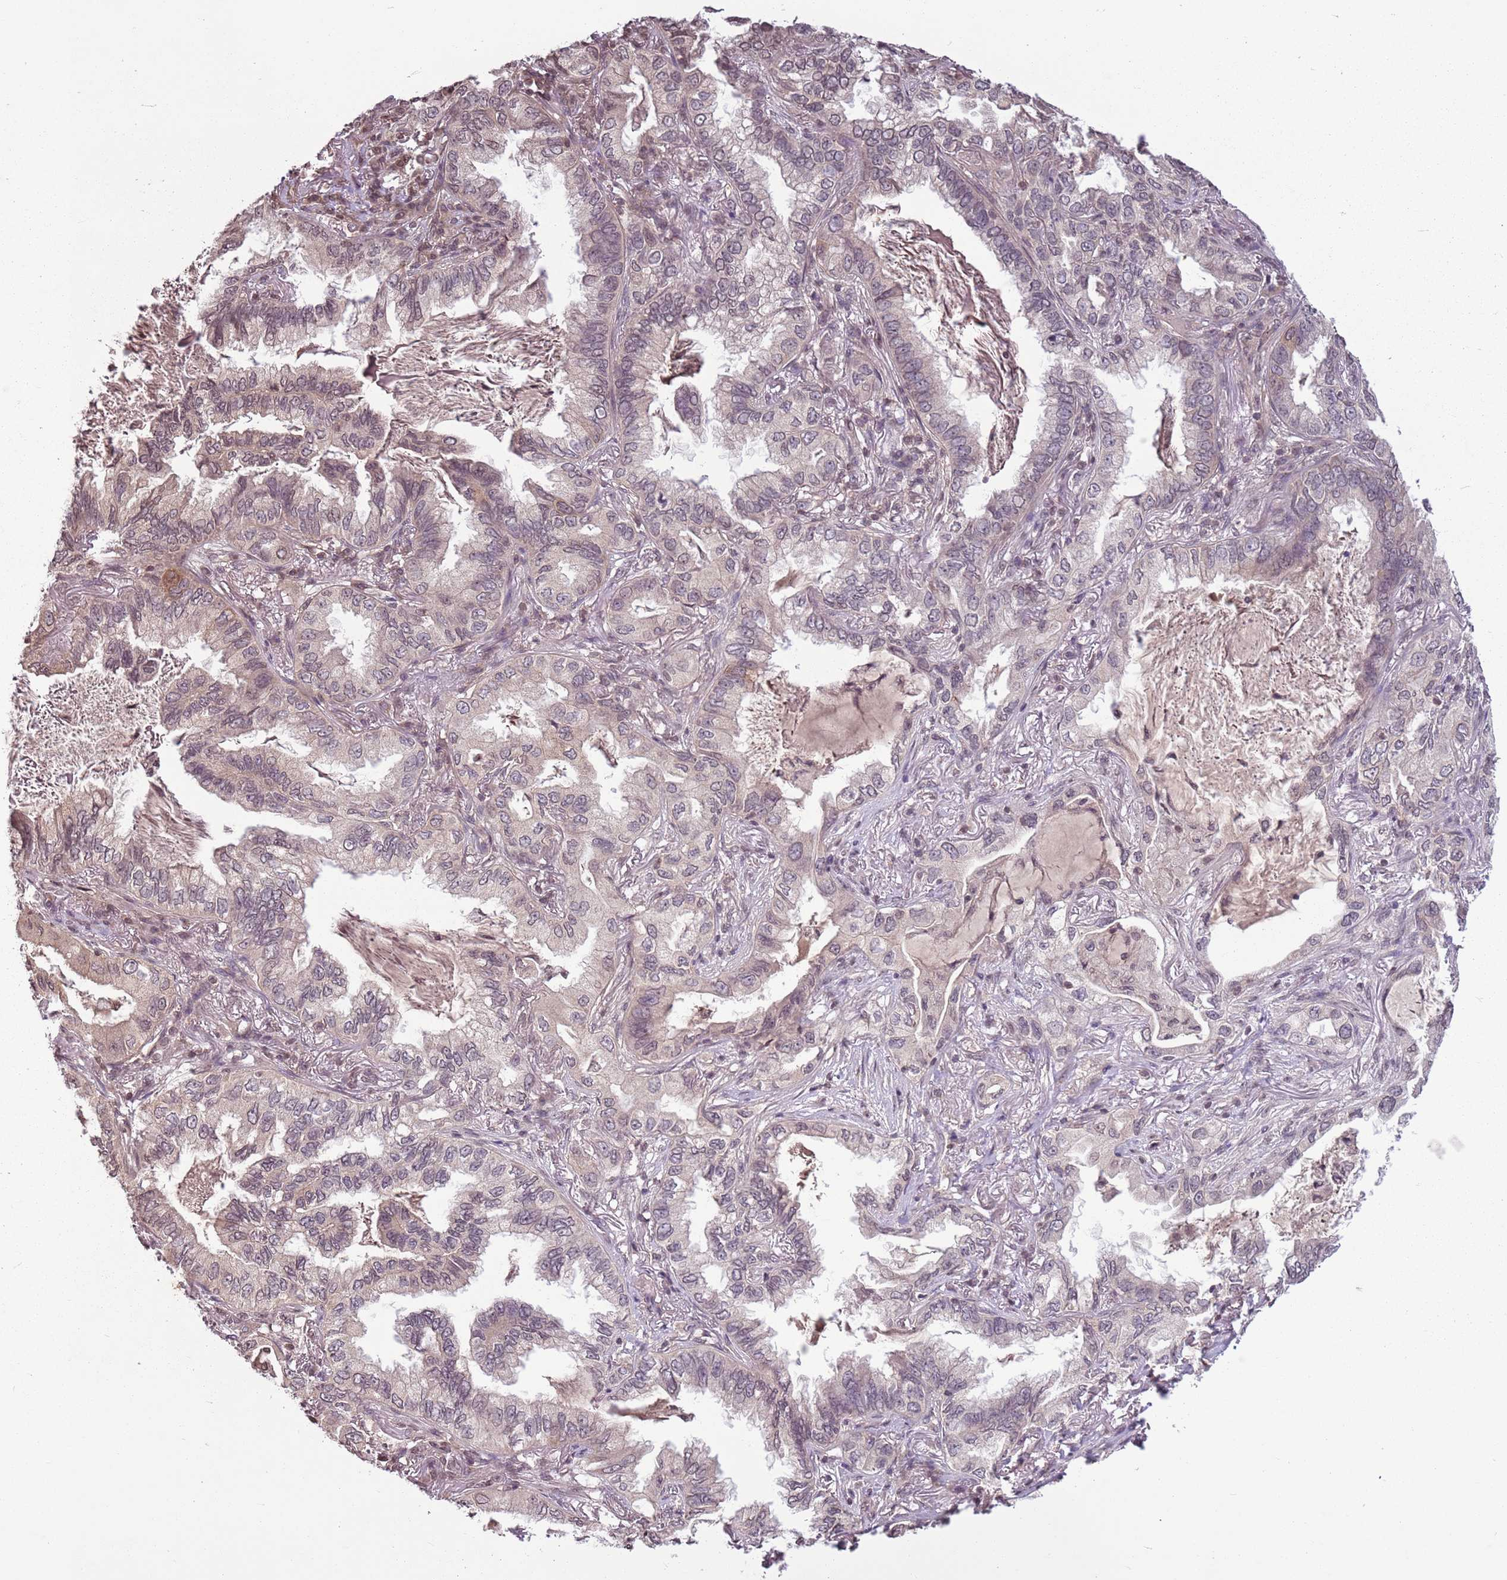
{"staining": {"intensity": "moderate", "quantity": "<25%", "location": "cytoplasmic/membranous,nuclear"}, "tissue": "lung cancer", "cell_type": "Tumor cells", "image_type": "cancer", "snomed": [{"axis": "morphology", "description": "Adenocarcinoma, NOS"}, {"axis": "topography", "description": "Lung"}], "caption": "IHC (DAB (3,3'-diaminobenzidine)) staining of adenocarcinoma (lung) displays moderate cytoplasmic/membranous and nuclear protein positivity in about <25% of tumor cells.", "gene": "CAPN9", "patient": {"sex": "female", "age": 69}}